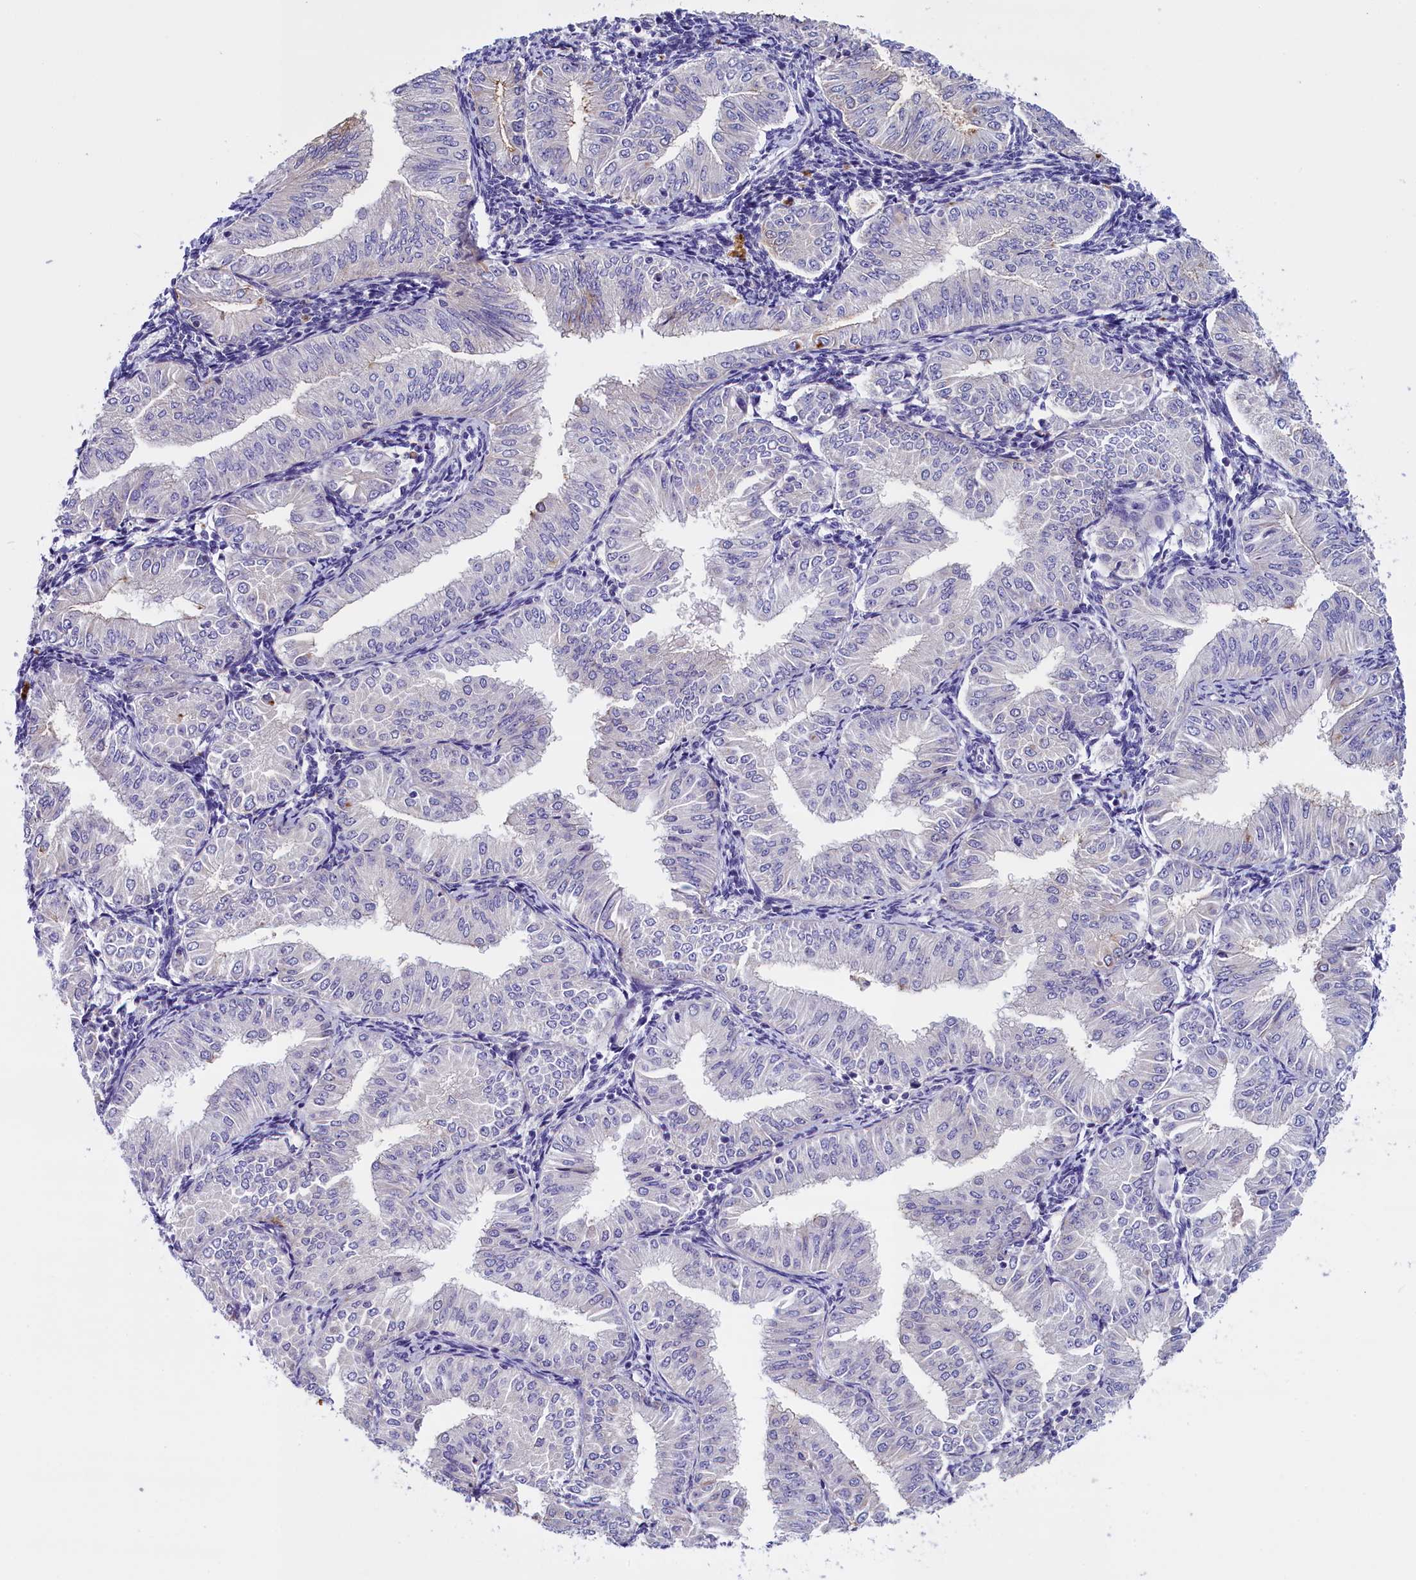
{"staining": {"intensity": "negative", "quantity": "none", "location": "none"}, "tissue": "endometrial cancer", "cell_type": "Tumor cells", "image_type": "cancer", "snomed": [{"axis": "morphology", "description": "Normal tissue, NOS"}, {"axis": "morphology", "description": "Adenocarcinoma, NOS"}, {"axis": "topography", "description": "Endometrium"}], "caption": "Endometrial cancer was stained to show a protein in brown. There is no significant expression in tumor cells. Nuclei are stained in blue.", "gene": "RTTN", "patient": {"sex": "female", "age": 53}}